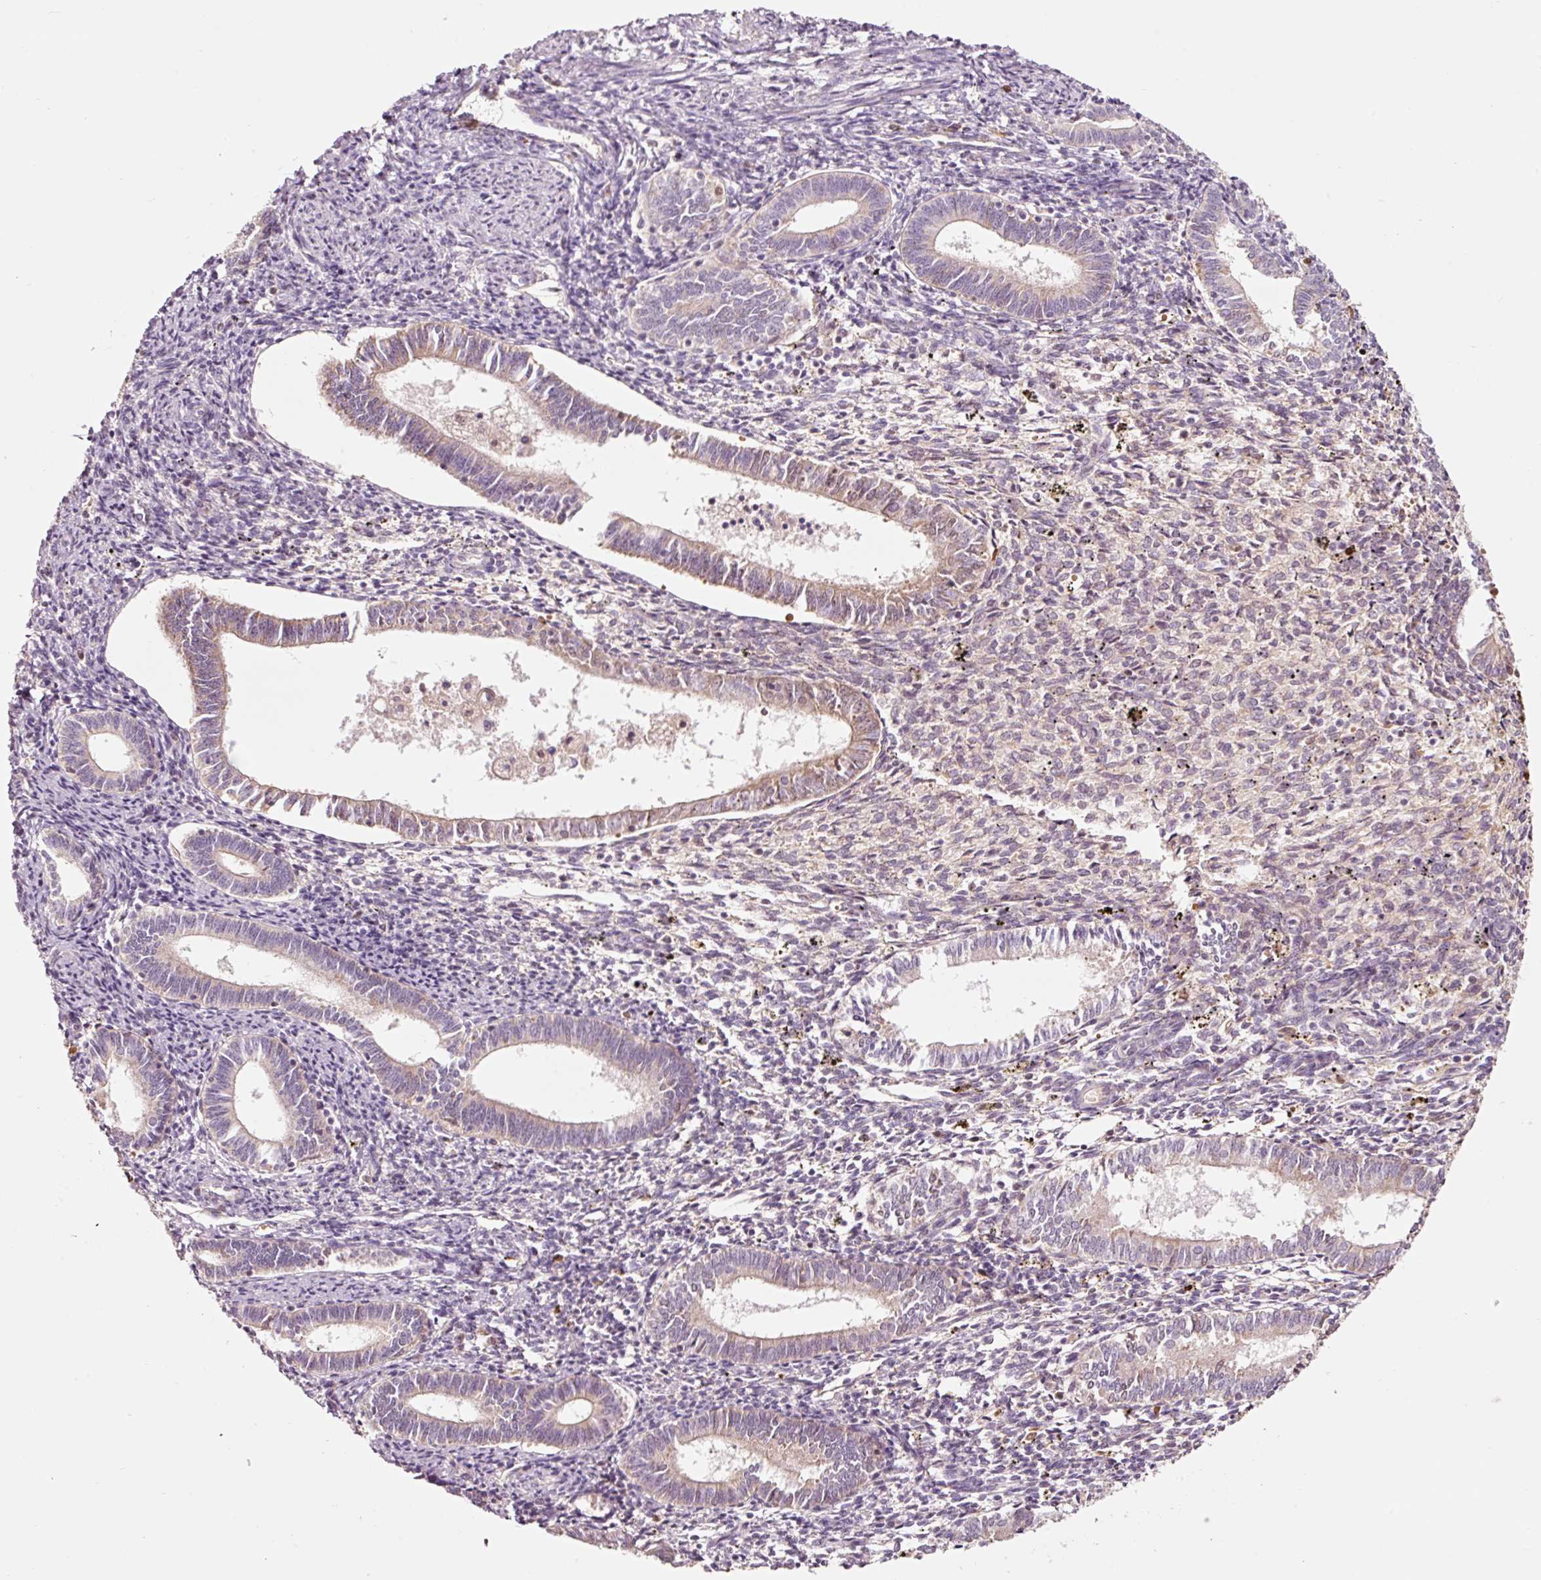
{"staining": {"intensity": "negative", "quantity": "none", "location": "none"}, "tissue": "endometrium", "cell_type": "Cells in endometrial stroma", "image_type": "normal", "snomed": [{"axis": "morphology", "description": "Normal tissue, NOS"}, {"axis": "topography", "description": "Endometrium"}], "caption": "Endometrium stained for a protein using immunohistochemistry reveals no expression cells in endometrial stroma.", "gene": "LDHAL6B", "patient": {"sex": "female", "age": 41}}